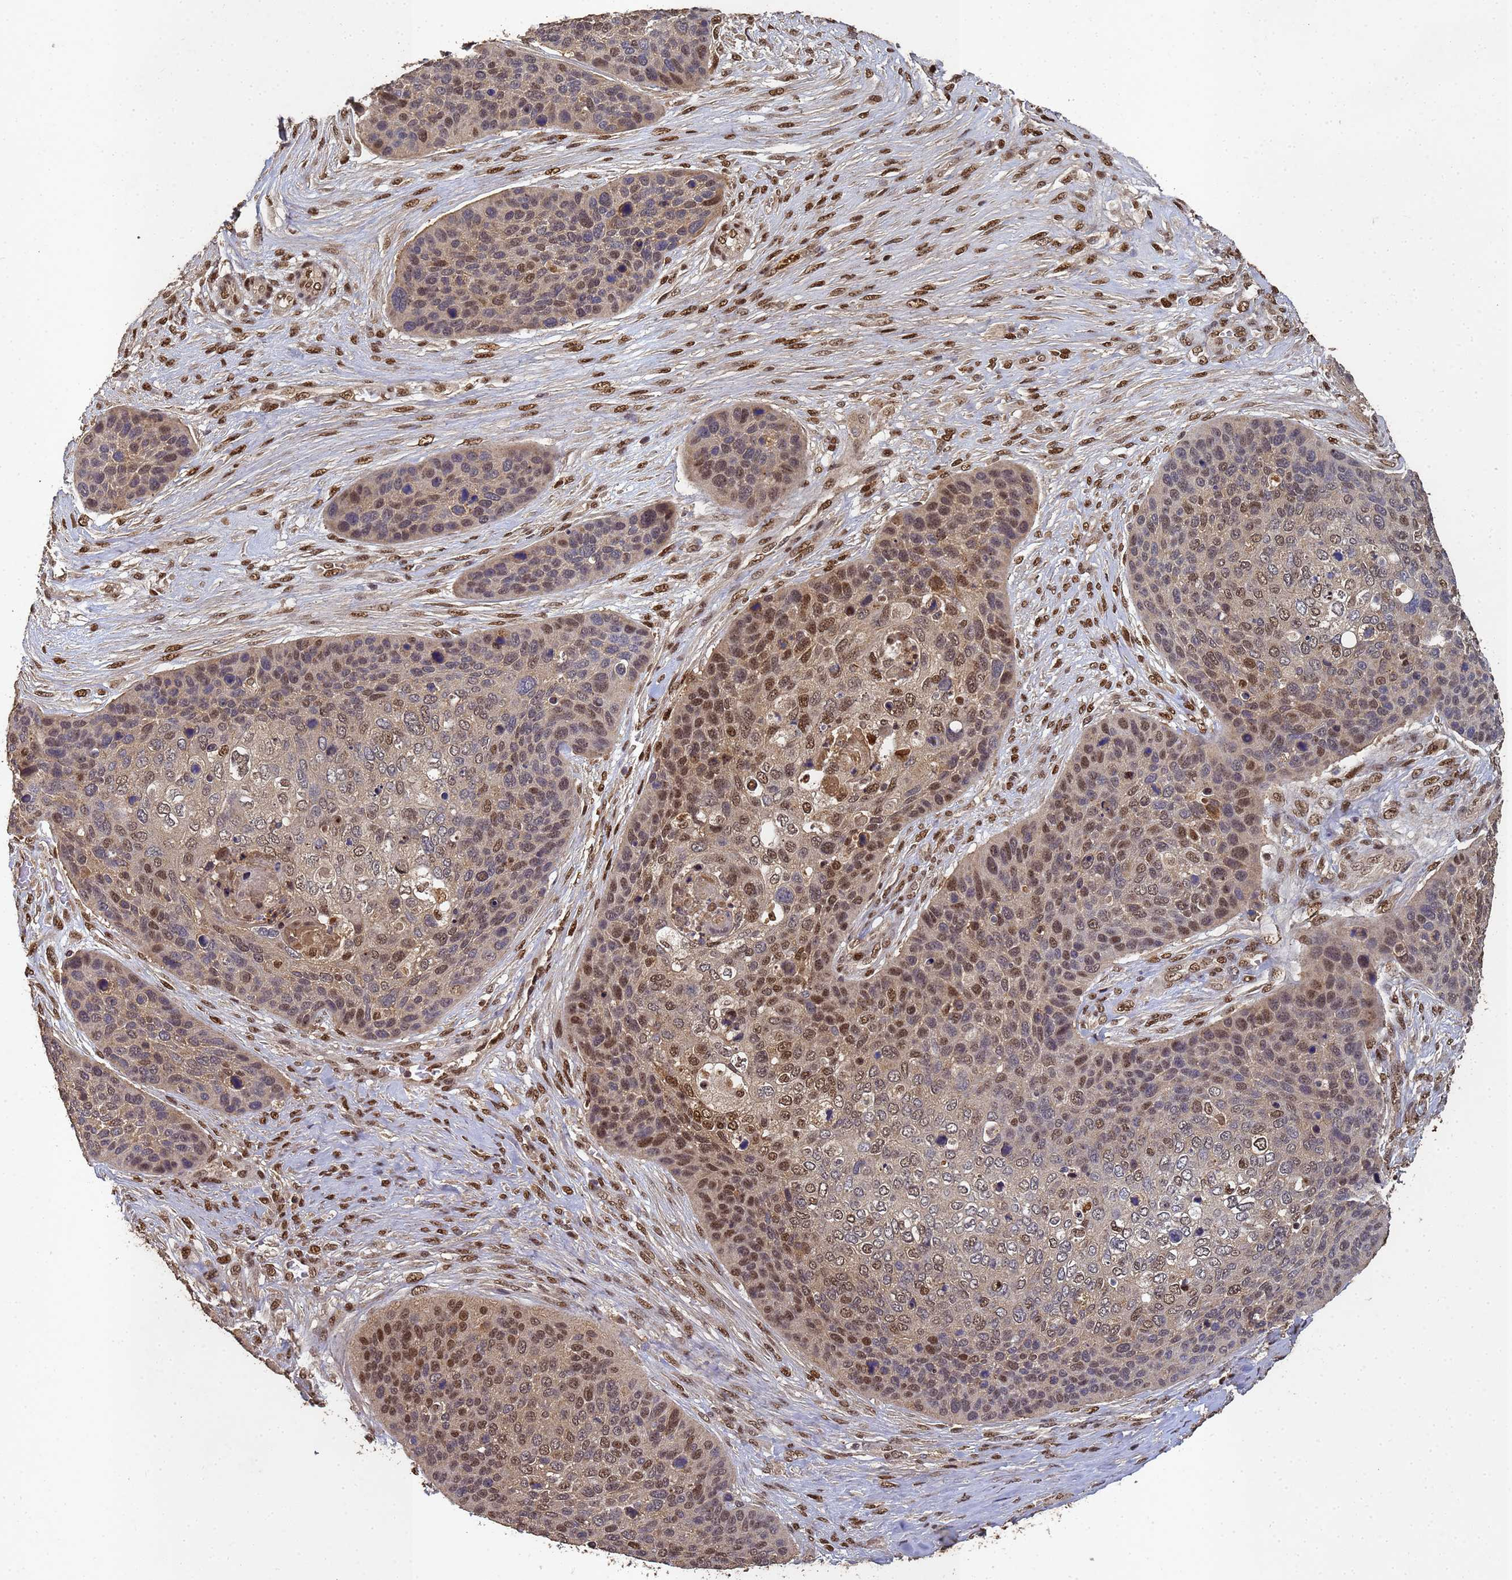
{"staining": {"intensity": "moderate", "quantity": "25%-75%", "location": "nuclear"}, "tissue": "skin cancer", "cell_type": "Tumor cells", "image_type": "cancer", "snomed": [{"axis": "morphology", "description": "Basal cell carcinoma"}, {"axis": "topography", "description": "Skin"}], "caption": "A high-resolution micrograph shows immunohistochemistry staining of skin basal cell carcinoma, which demonstrates moderate nuclear positivity in approximately 25%-75% of tumor cells. The staining is performed using DAB brown chromogen to label protein expression. The nuclei are counter-stained blue using hematoxylin.", "gene": "SECISBP2", "patient": {"sex": "female", "age": 74}}